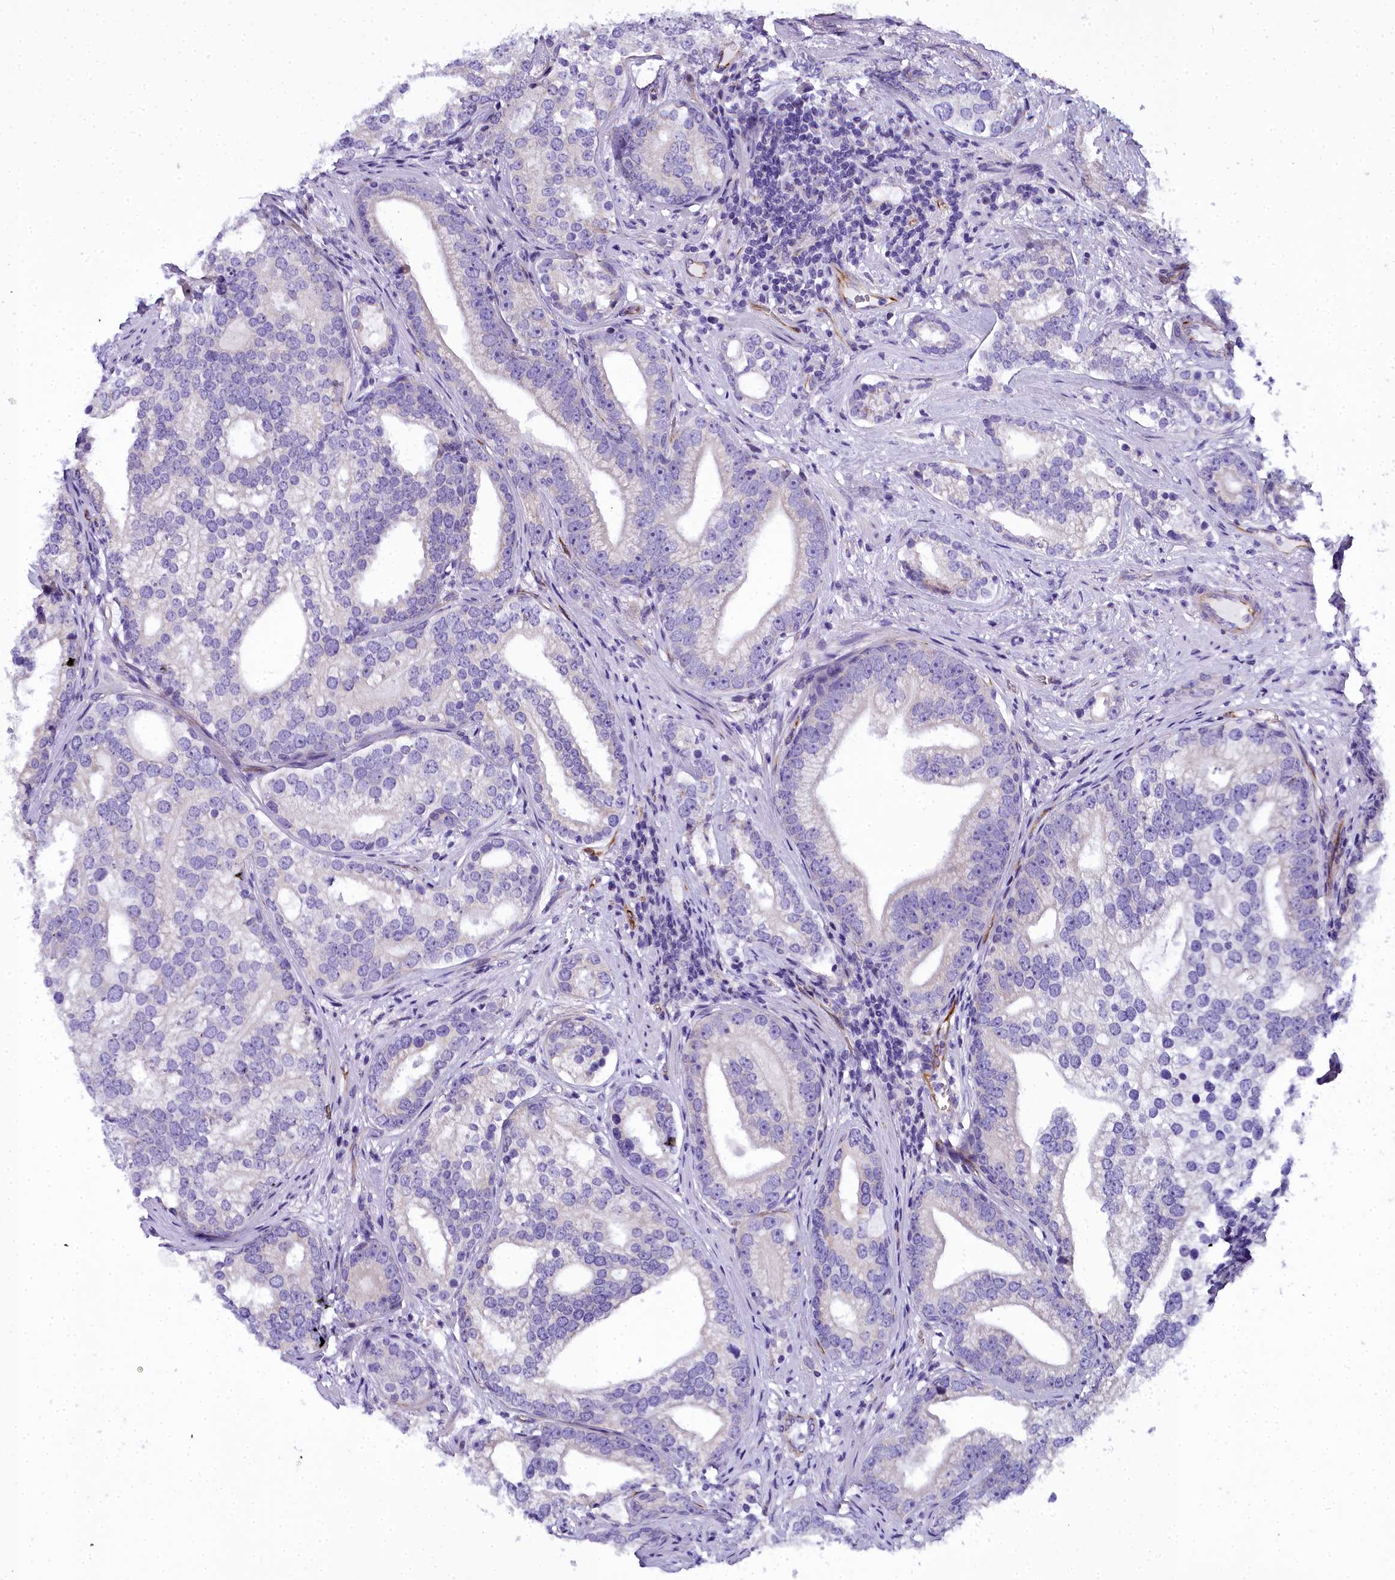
{"staining": {"intensity": "negative", "quantity": "none", "location": "none"}, "tissue": "prostate cancer", "cell_type": "Tumor cells", "image_type": "cancer", "snomed": [{"axis": "morphology", "description": "Adenocarcinoma, High grade"}, {"axis": "topography", "description": "Prostate"}], "caption": "Immunohistochemical staining of prostate high-grade adenocarcinoma exhibits no significant staining in tumor cells.", "gene": "TIMM22", "patient": {"sex": "male", "age": 75}}